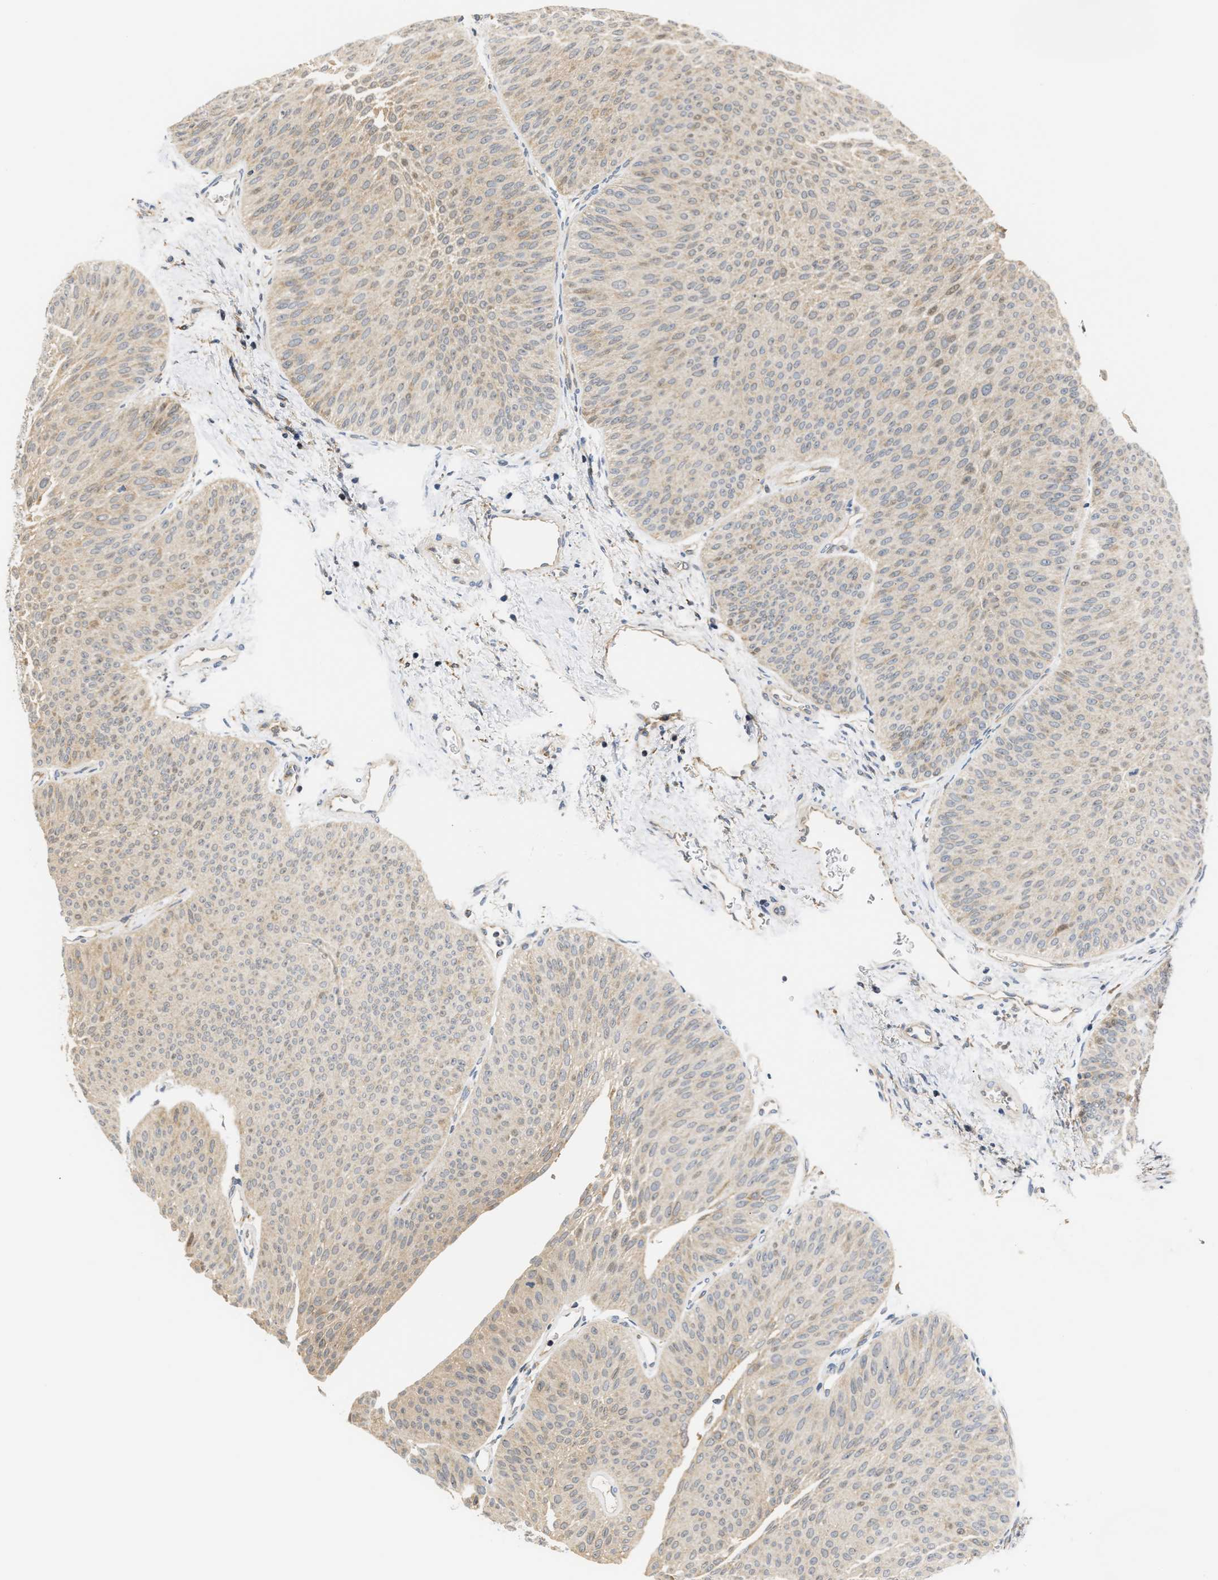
{"staining": {"intensity": "weak", "quantity": ">75%", "location": "cytoplasmic/membranous"}, "tissue": "urothelial cancer", "cell_type": "Tumor cells", "image_type": "cancer", "snomed": [{"axis": "morphology", "description": "Urothelial carcinoma, Low grade"}, {"axis": "topography", "description": "Urinary bladder"}], "caption": "A brown stain labels weak cytoplasmic/membranous staining of a protein in human urothelial cancer tumor cells.", "gene": "TNIP2", "patient": {"sex": "female", "age": 60}}